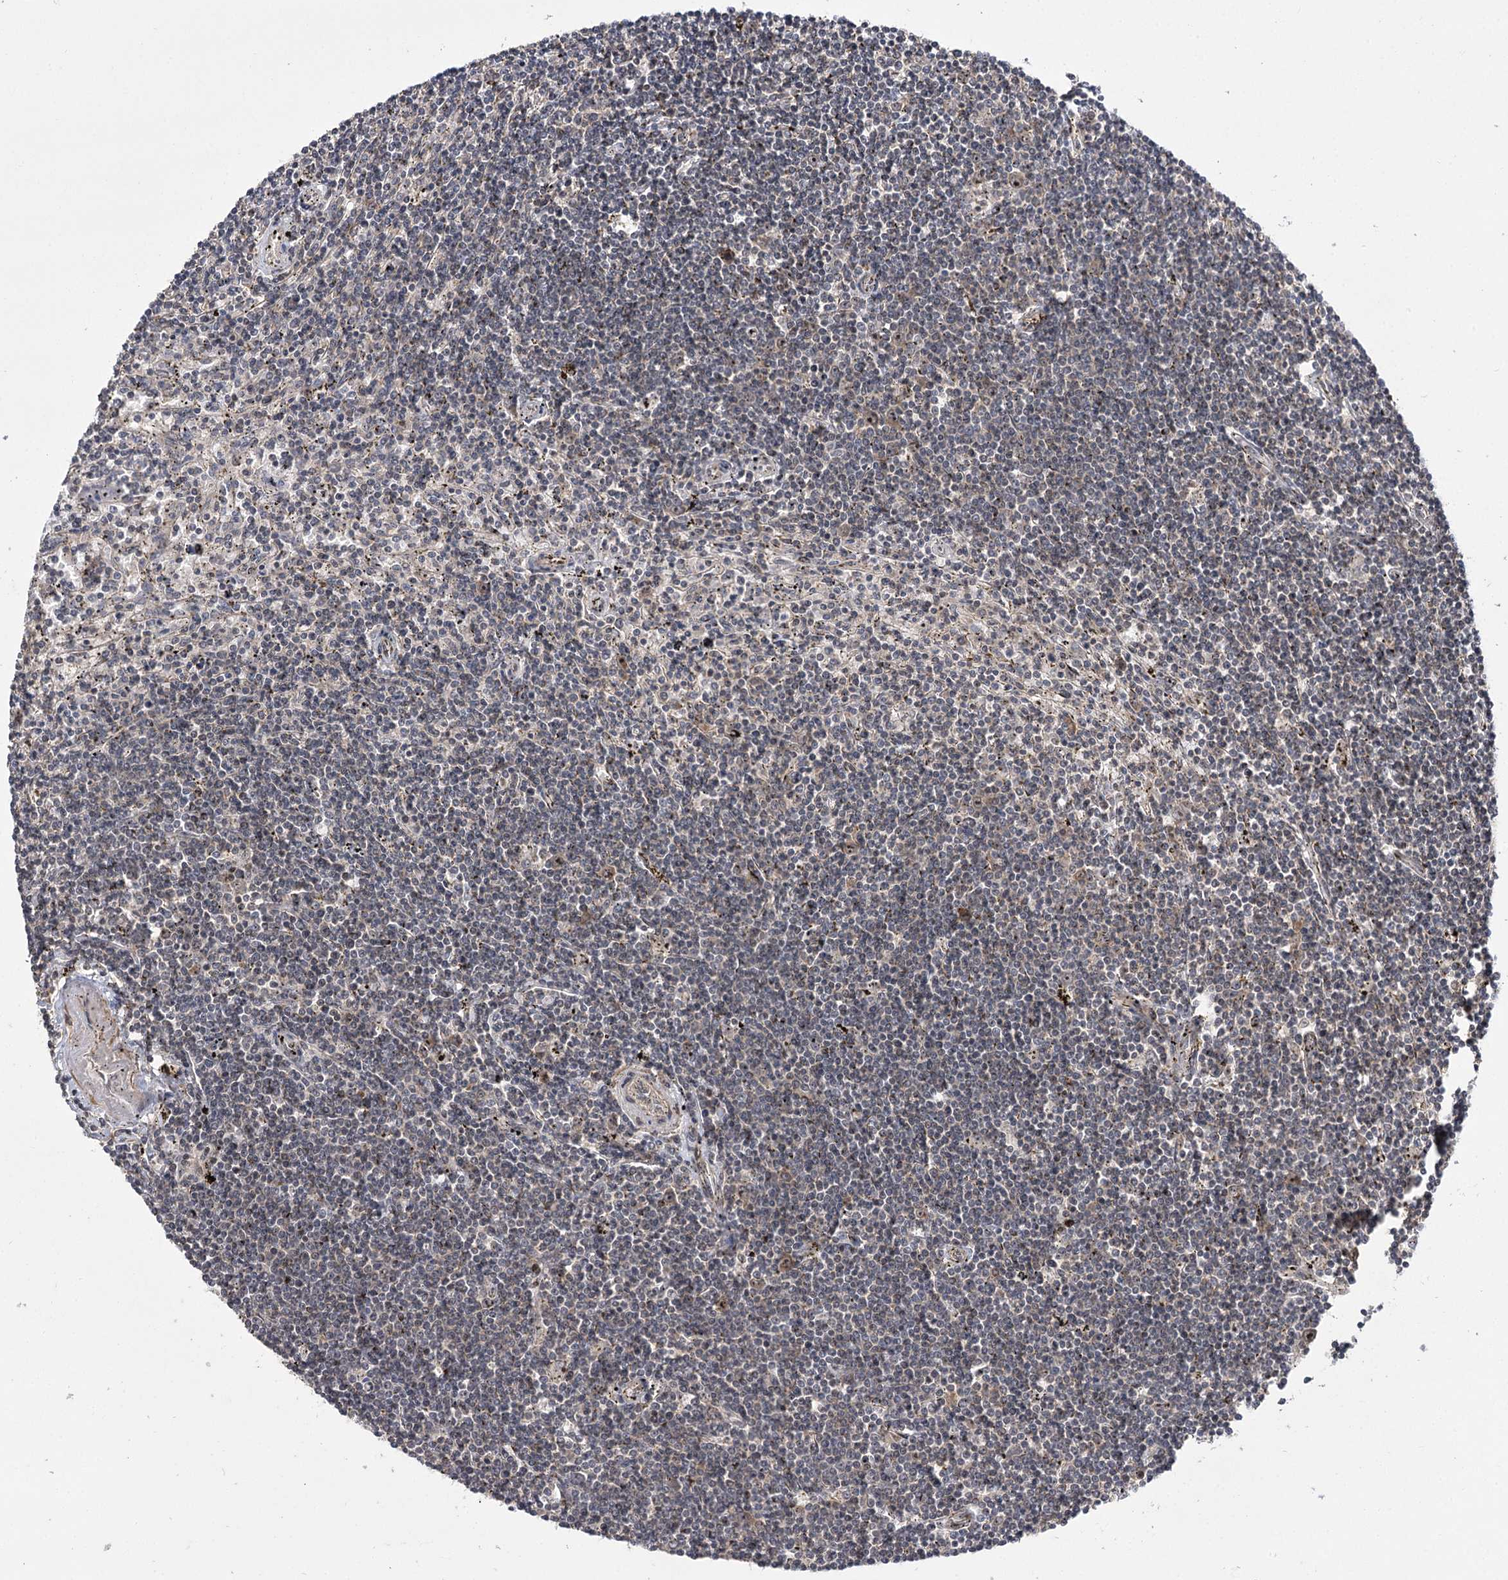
{"staining": {"intensity": "negative", "quantity": "none", "location": "none"}, "tissue": "lymphoma", "cell_type": "Tumor cells", "image_type": "cancer", "snomed": [{"axis": "morphology", "description": "Malignant lymphoma, non-Hodgkin's type, Low grade"}, {"axis": "topography", "description": "Spleen"}], "caption": "An immunohistochemistry image of lymphoma is shown. There is no staining in tumor cells of lymphoma.", "gene": "CCDC59", "patient": {"sex": "male", "age": 76}}